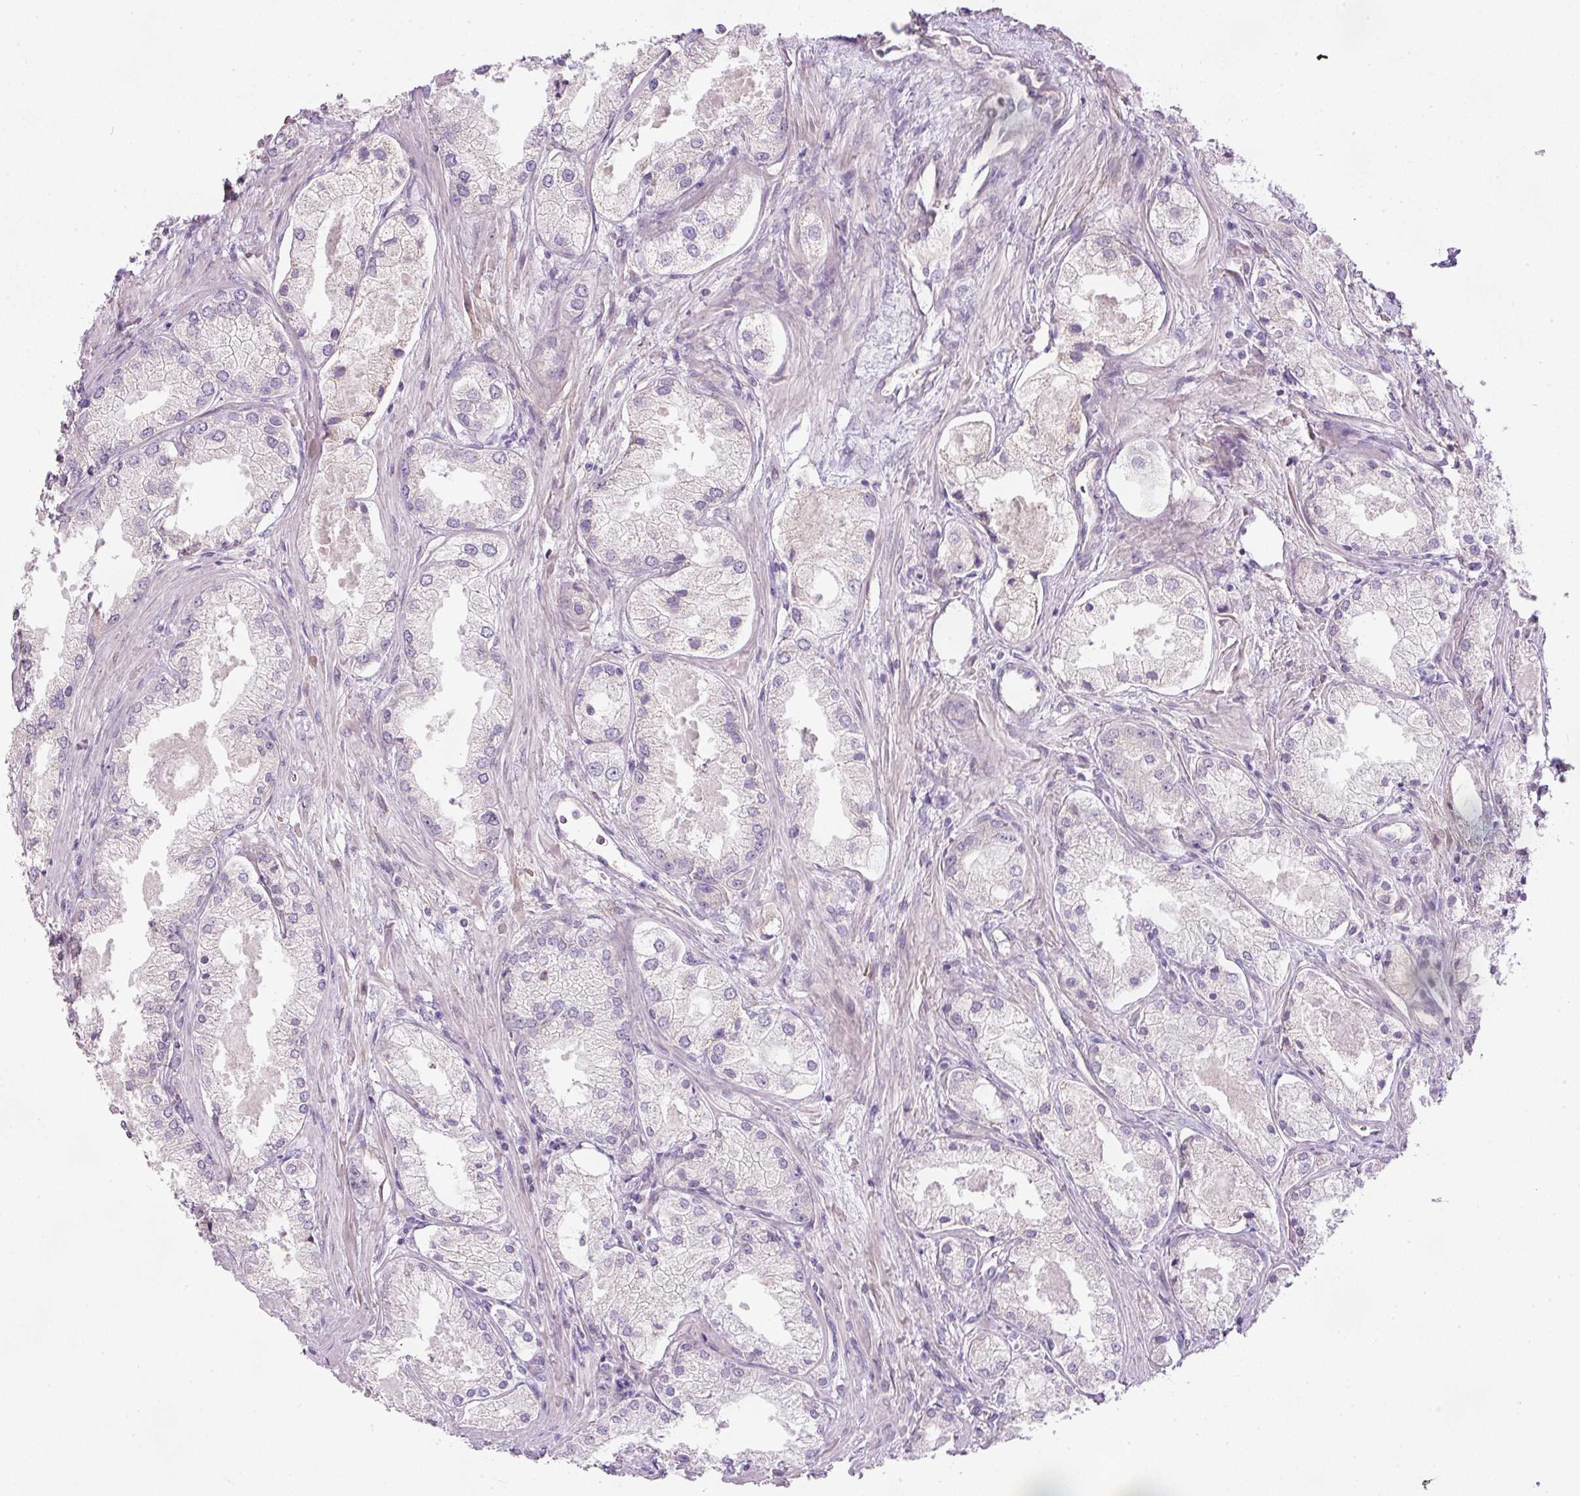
{"staining": {"intensity": "negative", "quantity": "none", "location": "none"}, "tissue": "prostate cancer", "cell_type": "Tumor cells", "image_type": "cancer", "snomed": [{"axis": "morphology", "description": "Adenocarcinoma, Low grade"}, {"axis": "topography", "description": "Prostate"}], "caption": "The histopathology image shows no significant staining in tumor cells of prostate adenocarcinoma (low-grade).", "gene": "KPNA5", "patient": {"sex": "male", "age": 68}}